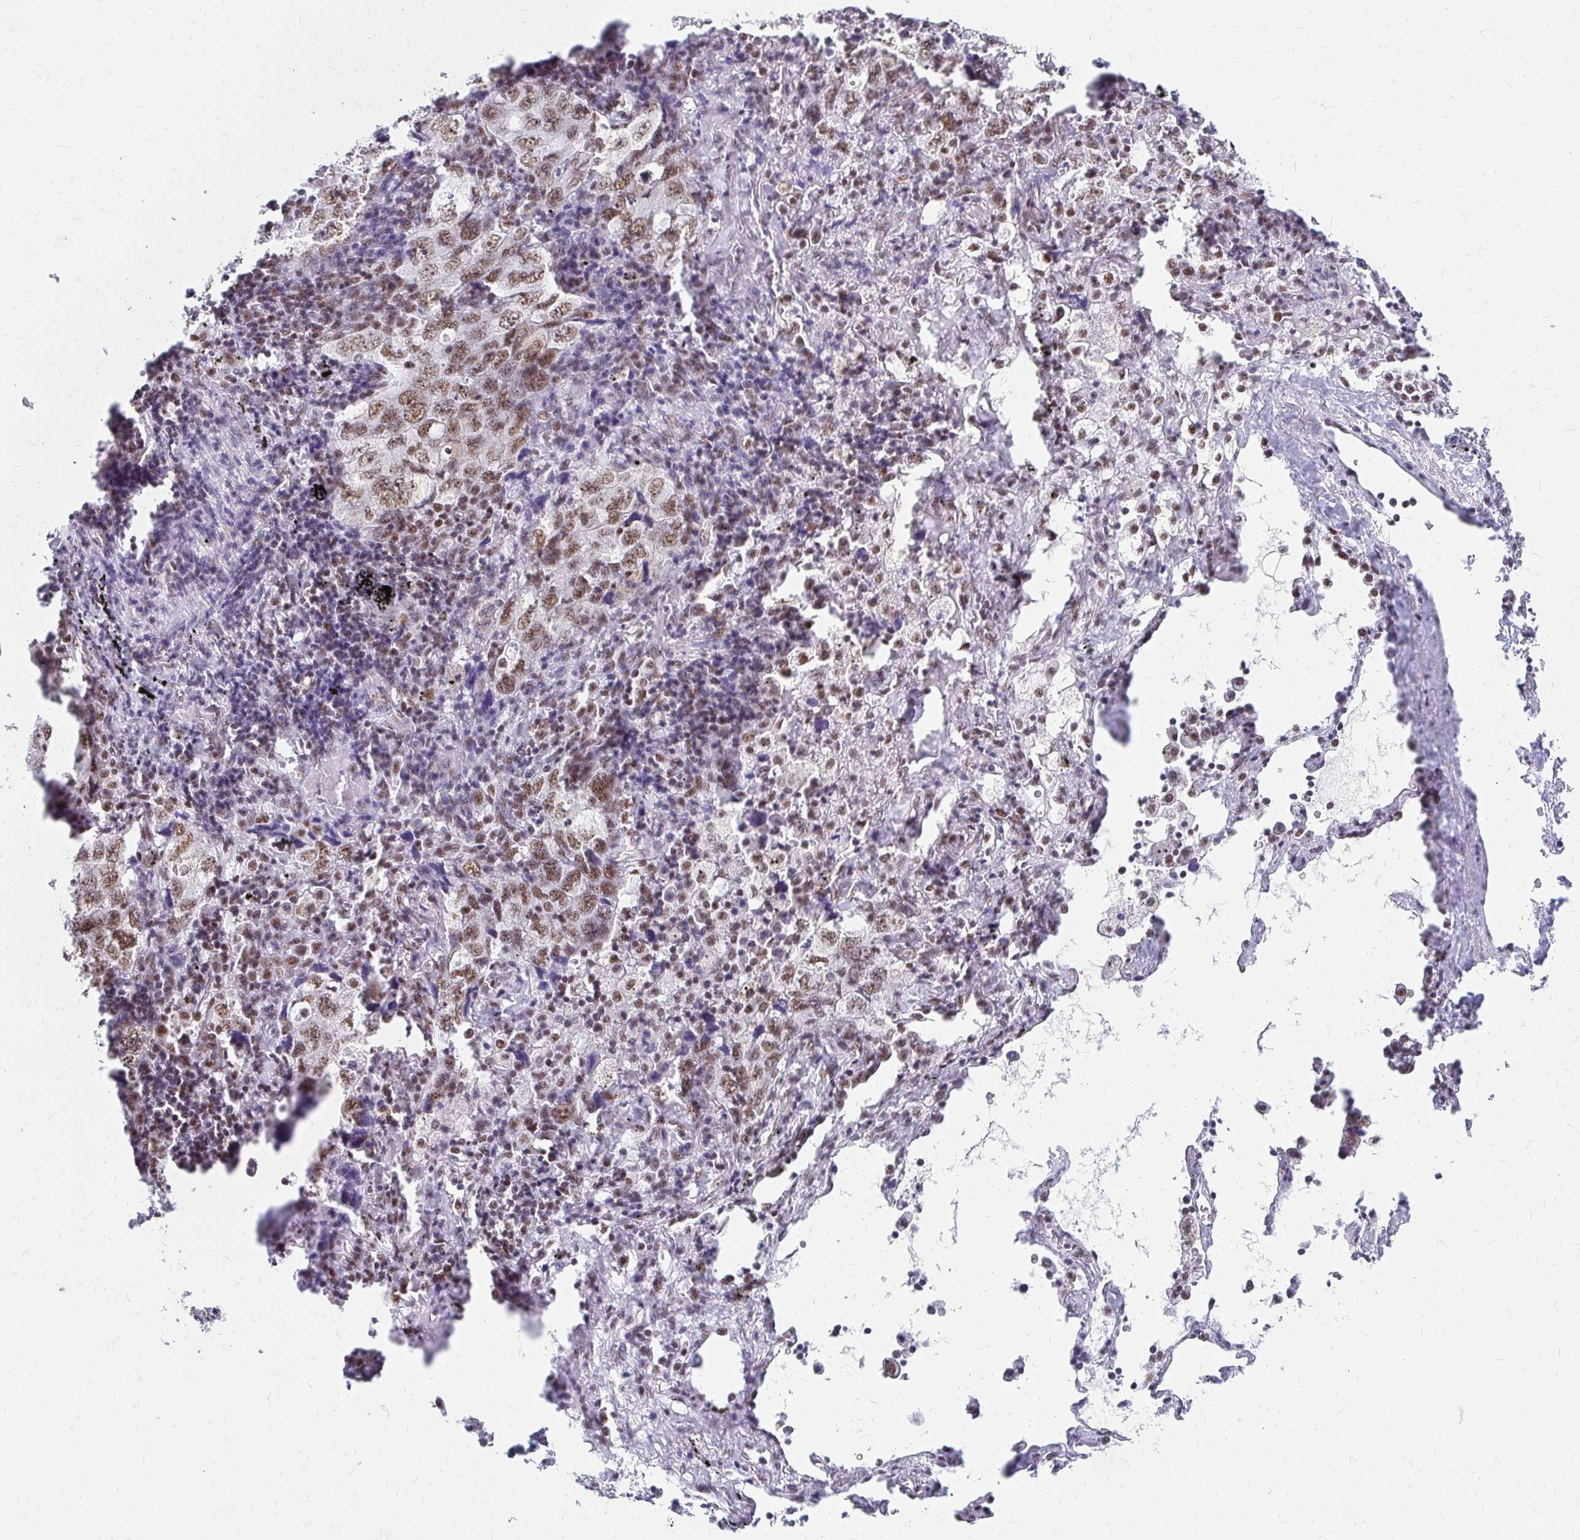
{"staining": {"intensity": "moderate", "quantity": ">75%", "location": "nuclear"}, "tissue": "lung cancer", "cell_type": "Tumor cells", "image_type": "cancer", "snomed": [{"axis": "morphology", "description": "Adenocarcinoma, NOS"}, {"axis": "topography", "description": "Lung"}], "caption": "Protein analysis of lung cancer tissue demonstrates moderate nuclear expression in about >75% of tumor cells.", "gene": "CNKSR3", "patient": {"sex": "female", "age": 57}}